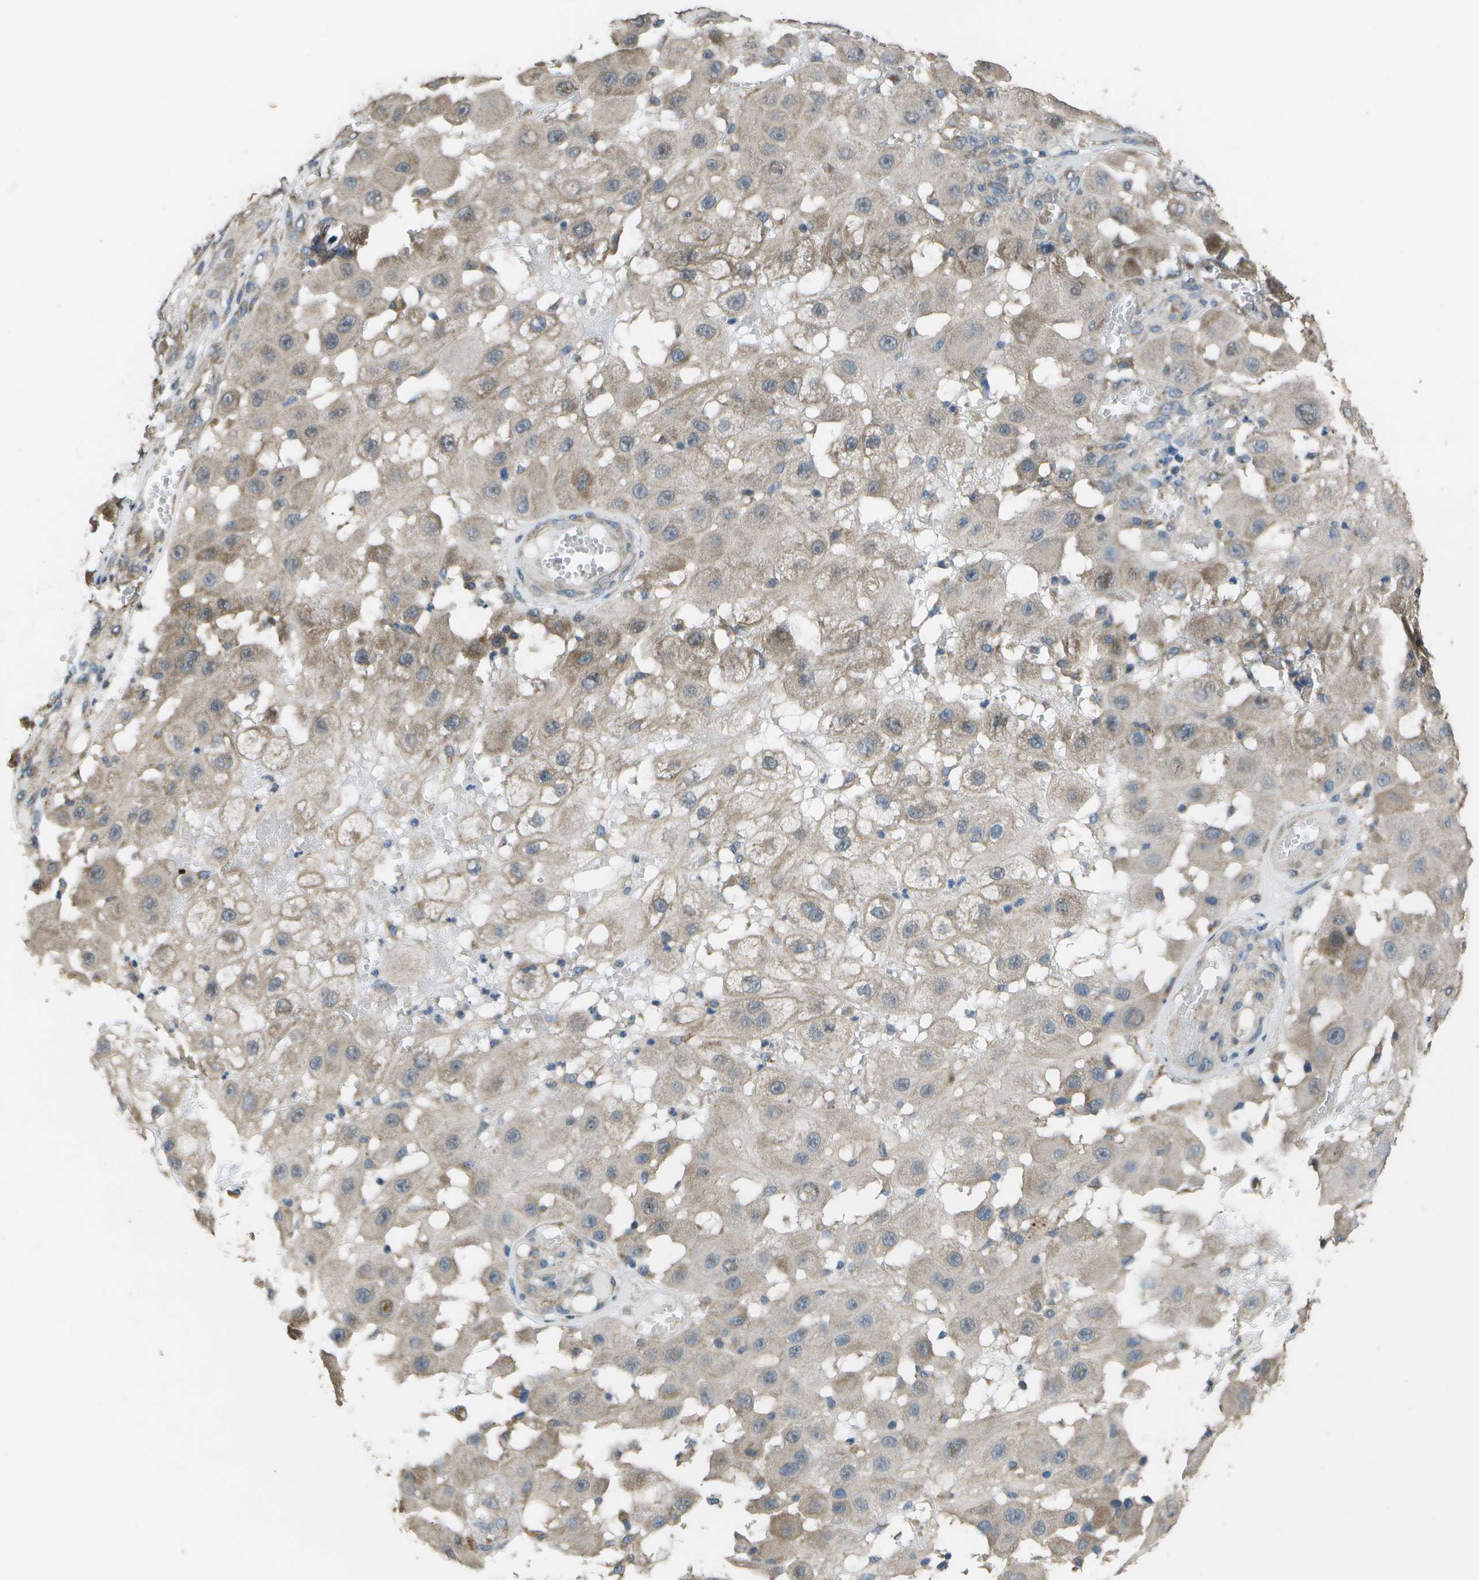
{"staining": {"intensity": "weak", "quantity": ">75%", "location": "cytoplasmic/membranous"}, "tissue": "melanoma", "cell_type": "Tumor cells", "image_type": "cancer", "snomed": [{"axis": "morphology", "description": "Malignant melanoma, NOS"}, {"axis": "topography", "description": "Skin"}], "caption": "Protein expression analysis of human melanoma reveals weak cytoplasmic/membranous staining in about >75% of tumor cells.", "gene": "CLNS1A", "patient": {"sex": "female", "age": 81}}